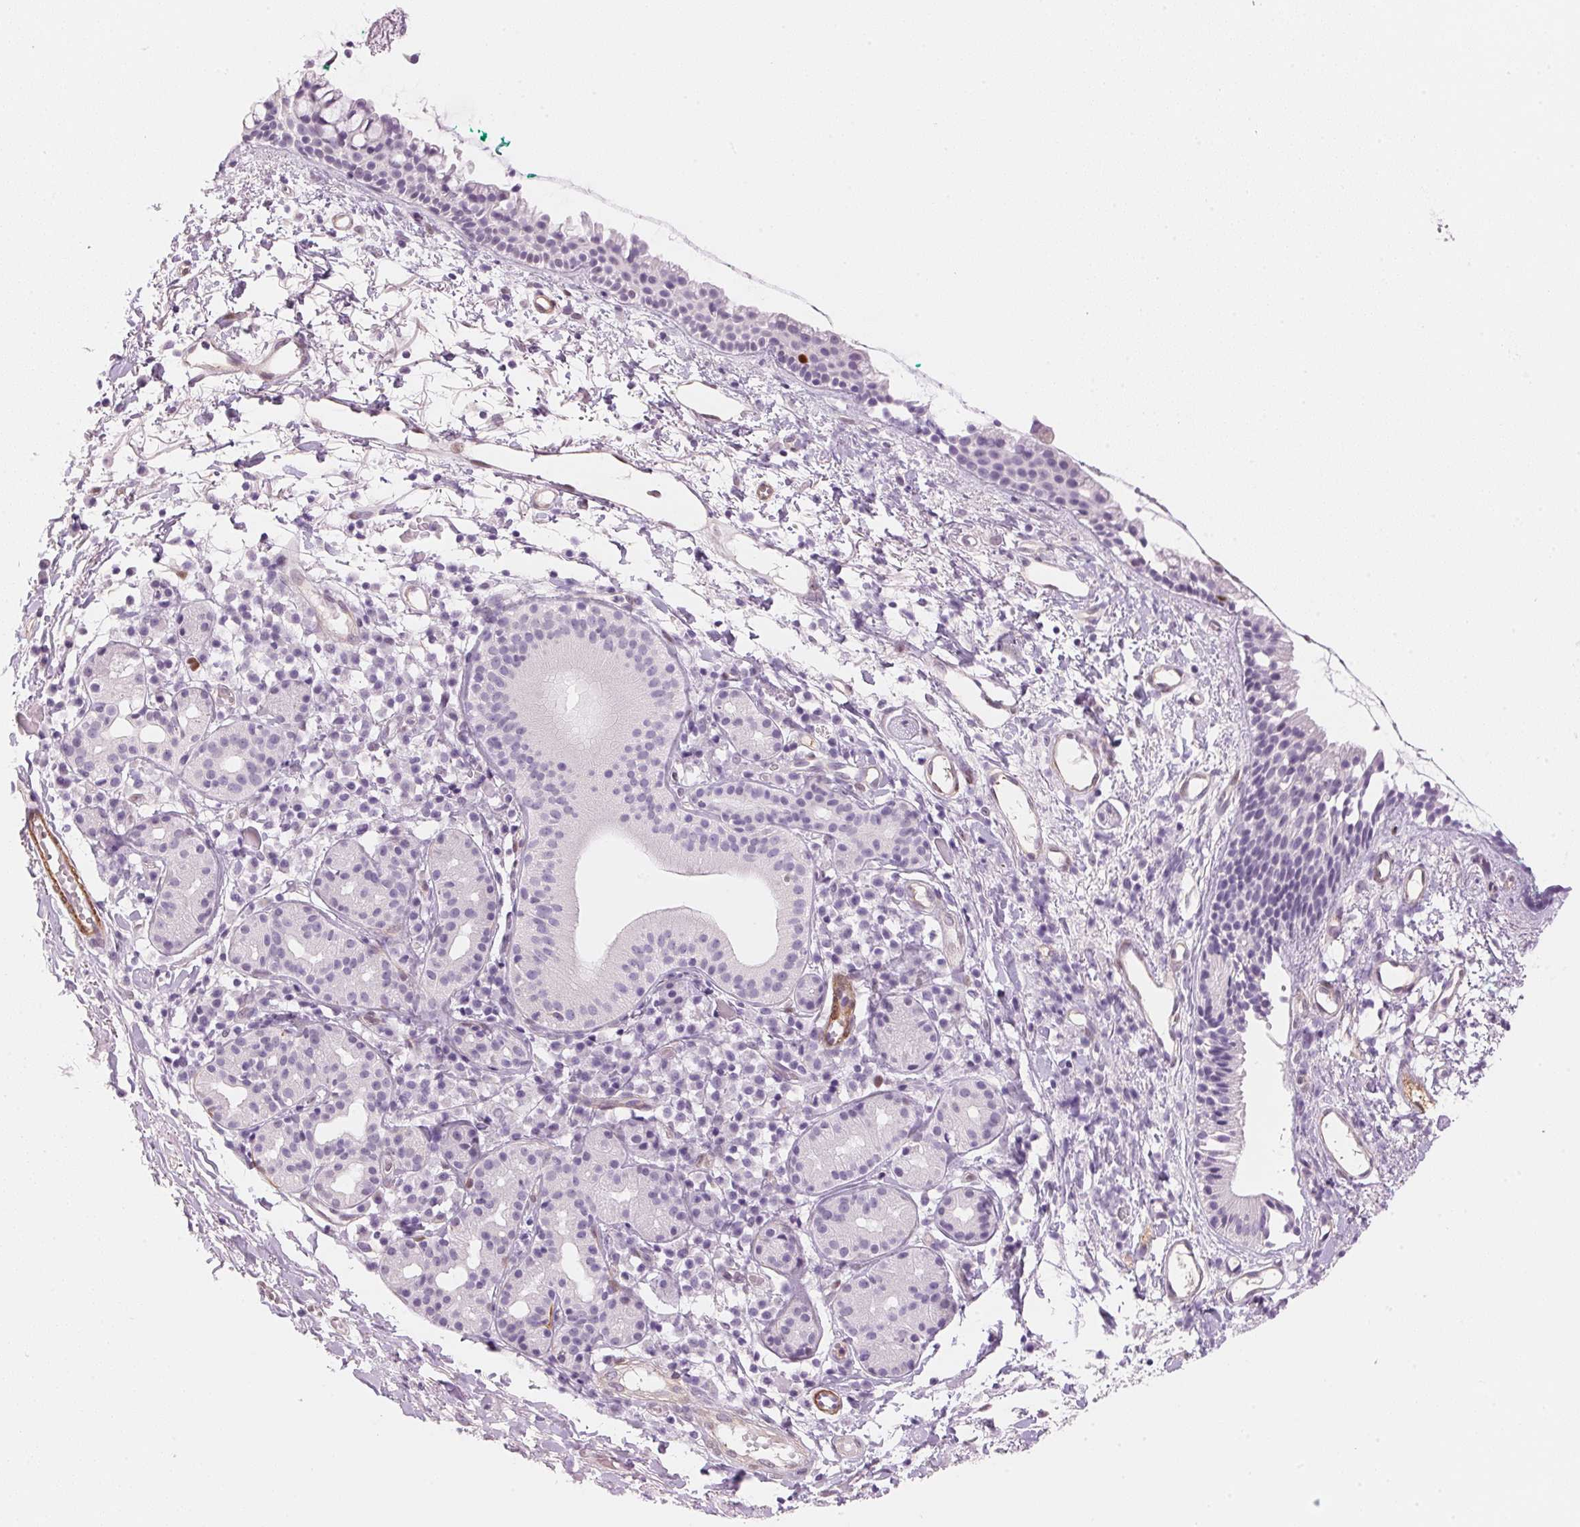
{"staining": {"intensity": "negative", "quantity": "none", "location": "none"}, "tissue": "nasopharynx", "cell_type": "Respiratory epithelial cells", "image_type": "normal", "snomed": [{"axis": "morphology", "description": "Normal tissue, NOS"}, {"axis": "morphology", "description": "Basal cell carcinoma"}, {"axis": "topography", "description": "Cartilage tissue"}, {"axis": "topography", "description": "Nasopharynx"}, {"axis": "topography", "description": "Oral tissue"}], "caption": "DAB (3,3'-diaminobenzidine) immunohistochemical staining of normal human nasopharynx displays no significant expression in respiratory epithelial cells. Brightfield microscopy of immunohistochemistry (IHC) stained with DAB (brown) and hematoxylin (blue), captured at high magnification.", "gene": "SMTN", "patient": {"sex": "female", "age": 77}}